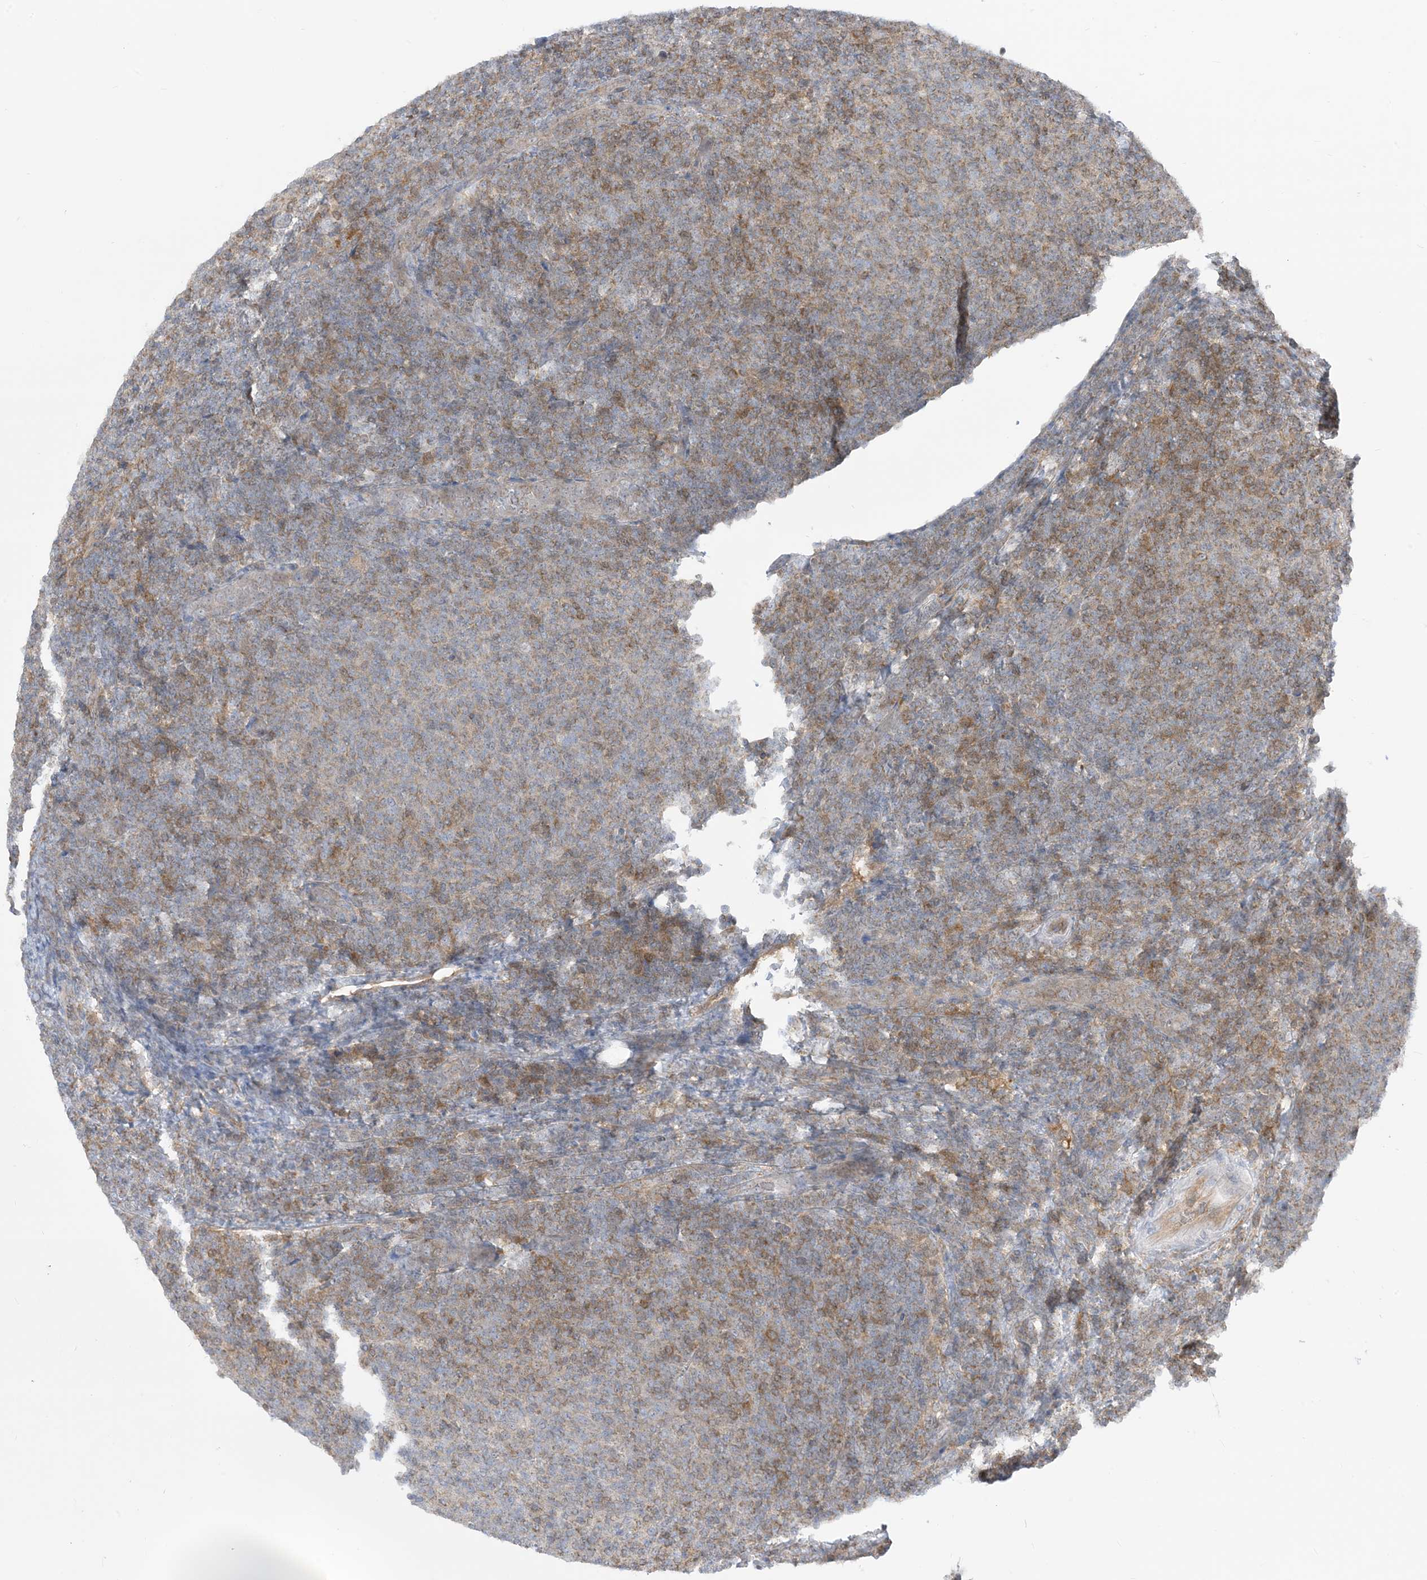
{"staining": {"intensity": "moderate", "quantity": "<25%", "location": "cytoplasmic/membranous"}, "tissue": "lymphoma", "cell_type": "Tumor cells", "image_type": "cancer", "snomed": [{"axis": "morphology", "description": "Malignant lymphoma, non-Hodgkin's type, Low grade"}, {"axis": "topography", "description": "Lymph node"}], "caption": "Human malignant lymphoma, non-Hodgkin's type (low-grade) stained with a brown dye shows moderate cytoplasmic/membranous positive positivity in approximately <25% of tumor cells.", "gene": "CASP4", "patient": {"sex": "male", "age": 66}}